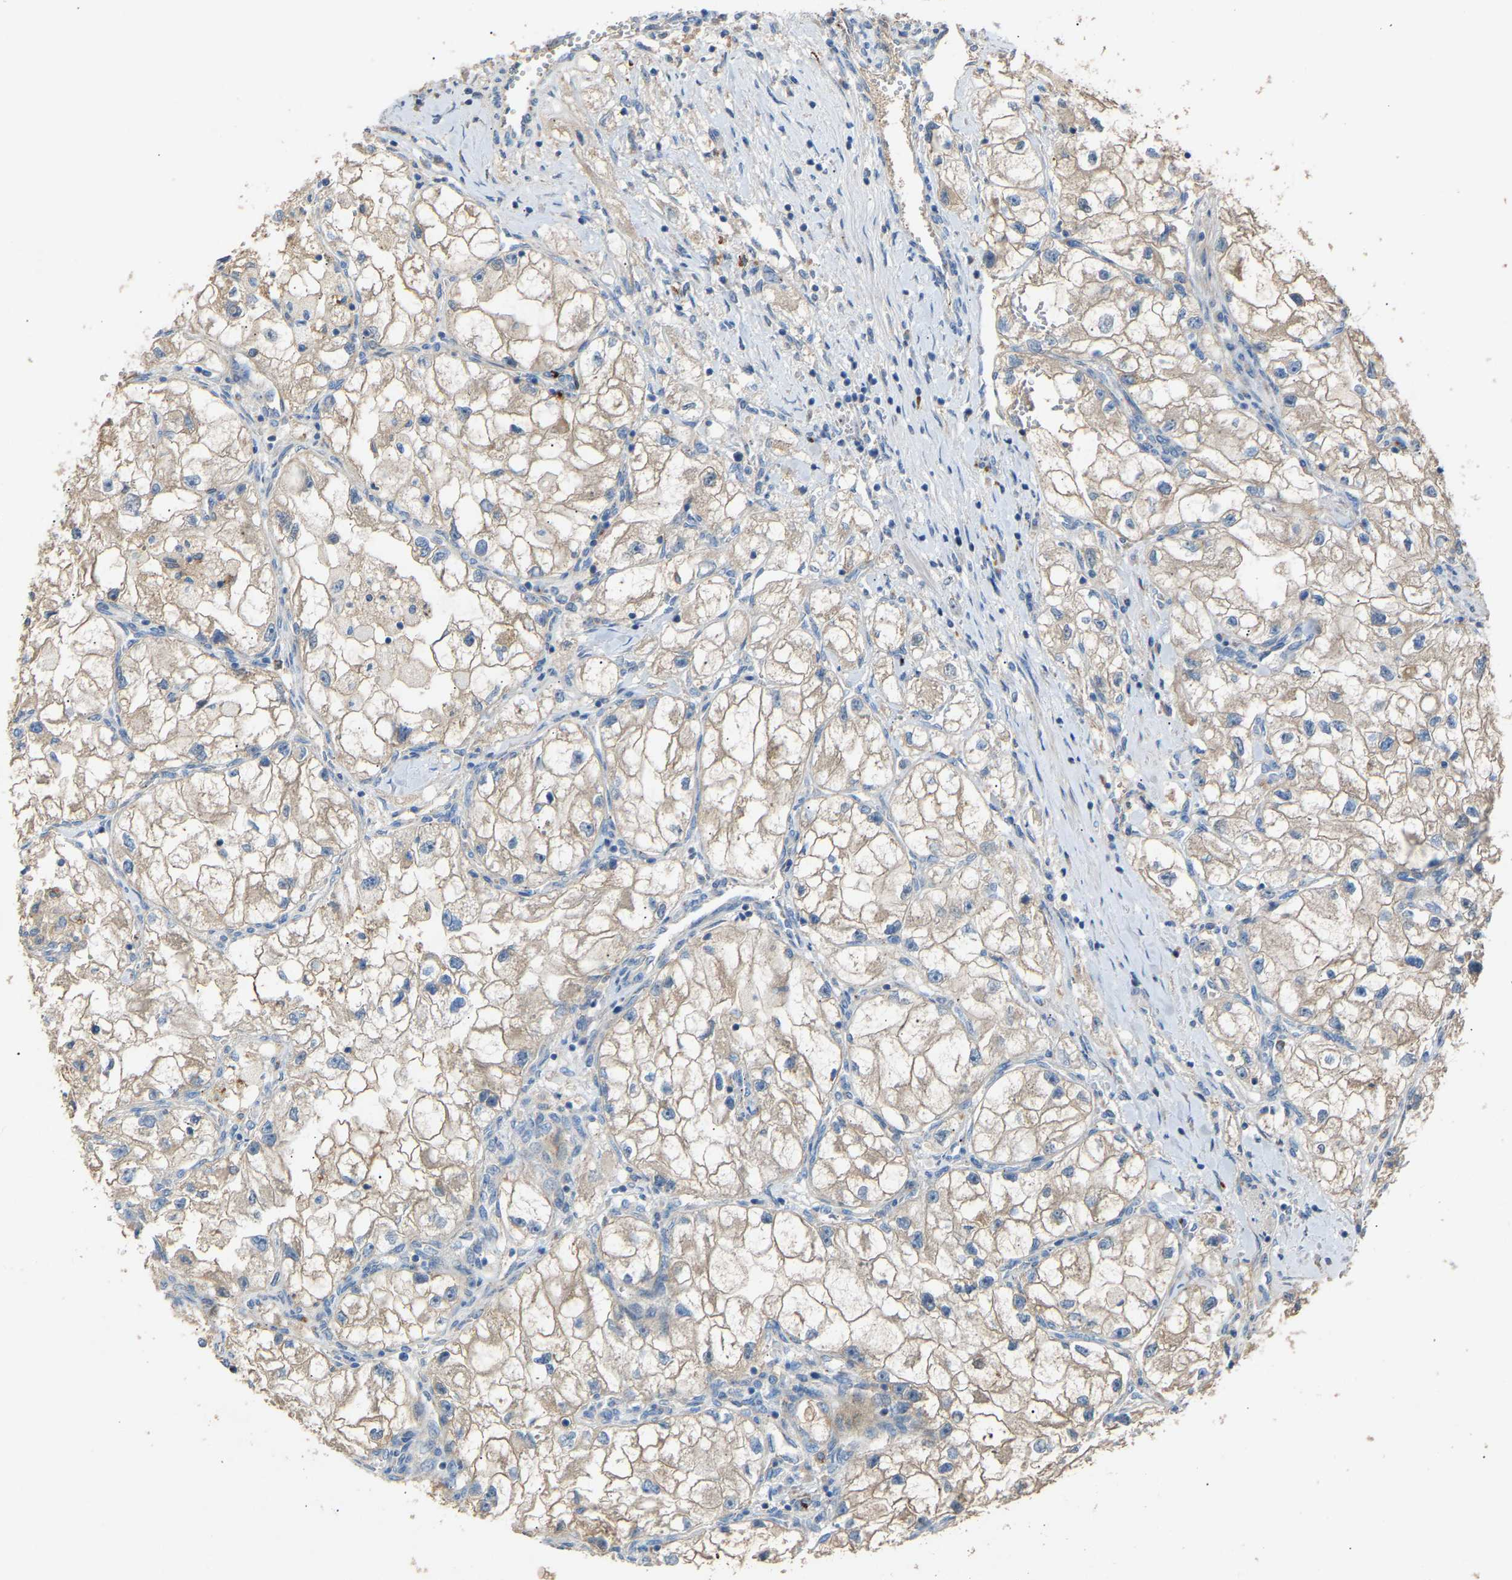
{"staining": {"intensity": "weak", "quantity": "<25%", "location": "cytoplasmic/membranous"}, "tissue": "renal cancer", "cell_type": "Tumor cells", "image_type": "cancer", "snomed": [{"axis": "morphology", "description": "Adenocarcinoma, NOS"}, {"axis": "topography", "description": "Kidney"}], "caption": "IHC photomicrograph of human renal adenocarcinoma stained for a protein (brown), which shows no positivity in tumor cells. Brightfield microscopy of IHC stained with DAB (3,3'-diaminobenzidine) (brown) and hematoxylin (blue), captured at high magnification.", "gene": "RGP1", "patient": {"sex": "female", "age": 70}}